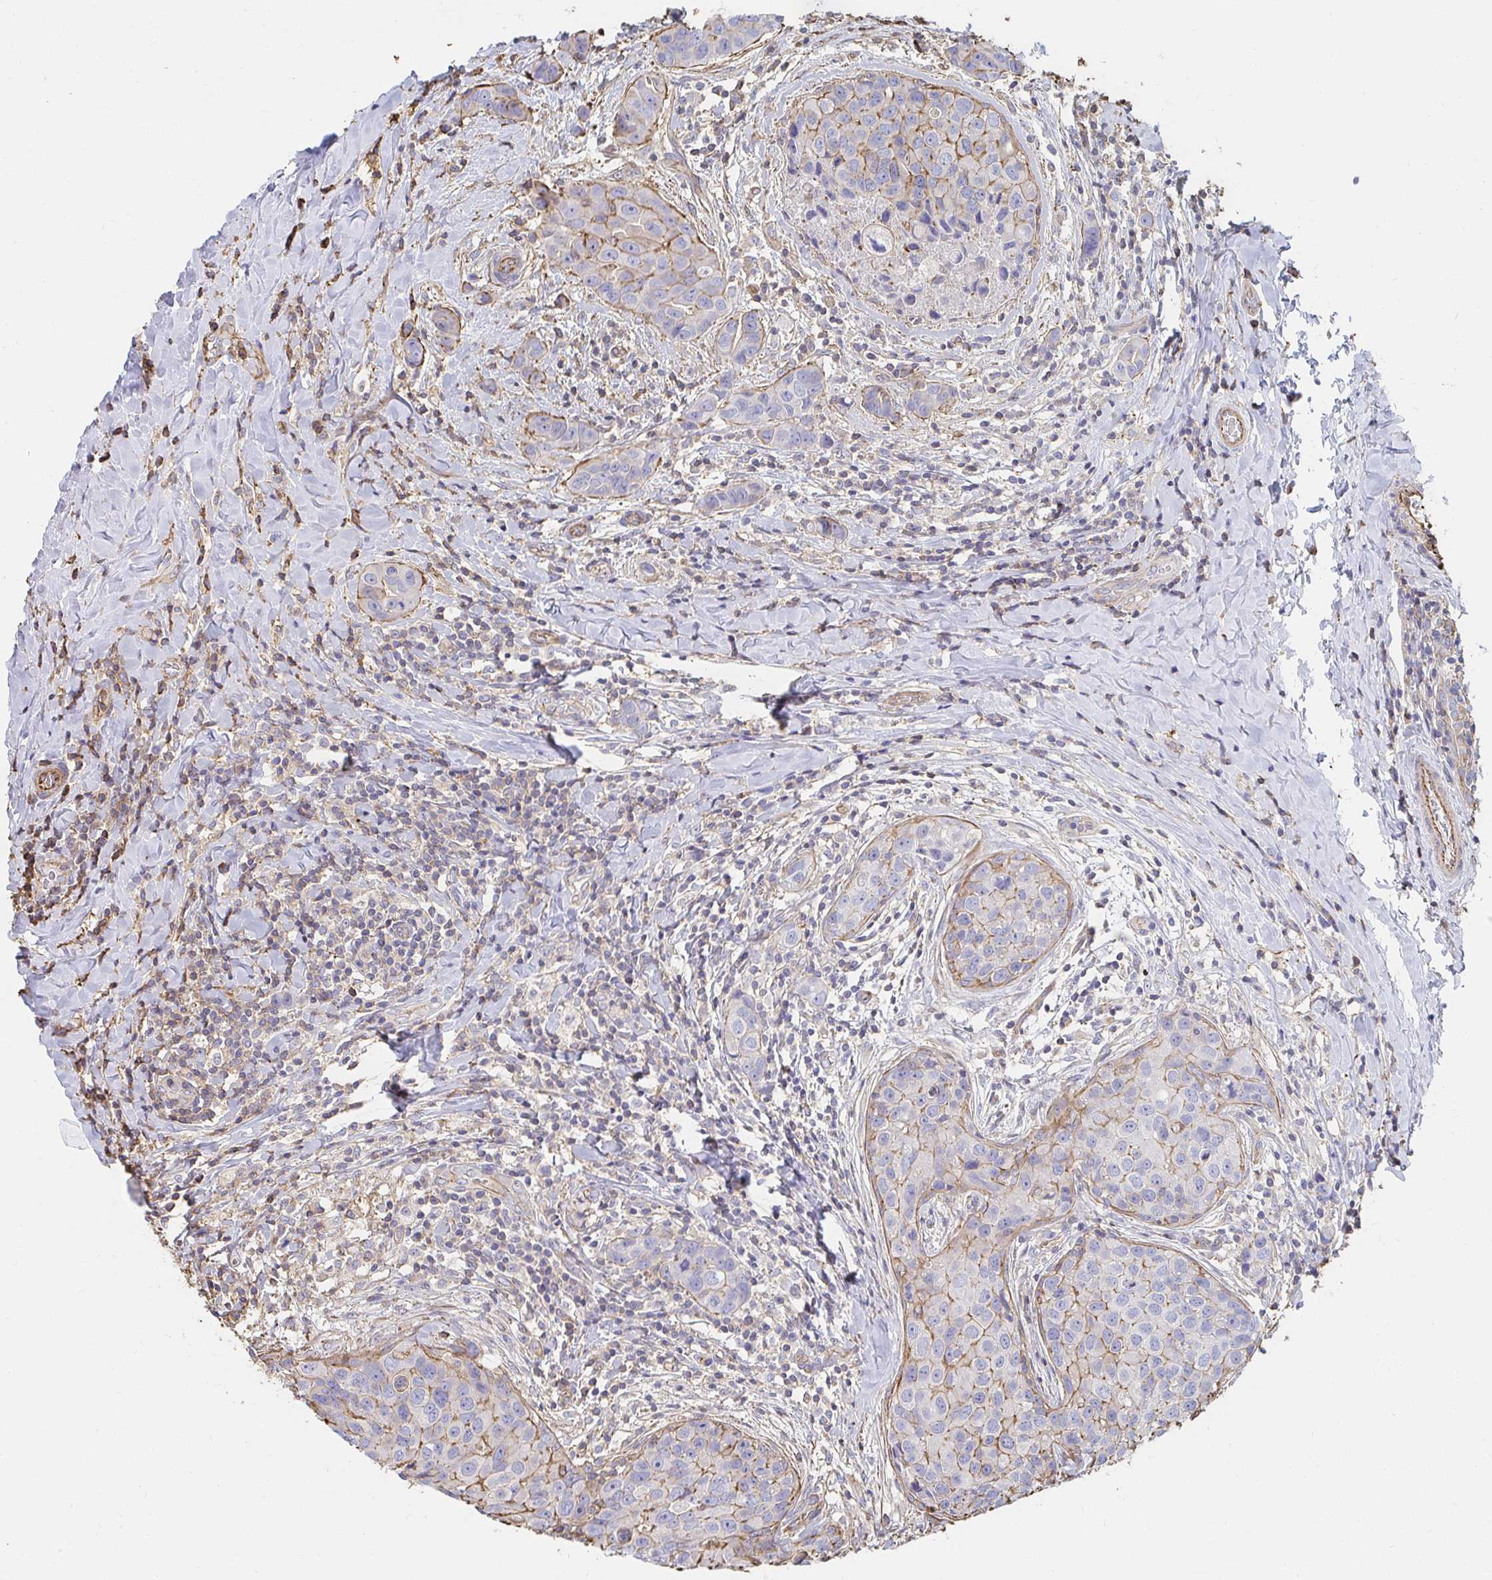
{"staining": {"intensity": "moderate", "quantity": "25%-75%", "location": "cytoplasmic/membranous"}, "tissue": "breast cancer", "cell_type": "Tumor cells", "image_type": "cancer", "snomed": [{"axis": "morphology", "description": "Duct carcinoma"}, {"axis": "topography", "description": "Breast"}], "caption": "High-power microscopy captured an IHC image of breast cancer, revealing moderate cytoplasmic/membranous positivity in about 25%-75% of tumor cells.", "gene": "PTPN14", "patient": {"sex": "female", "age": 24}}